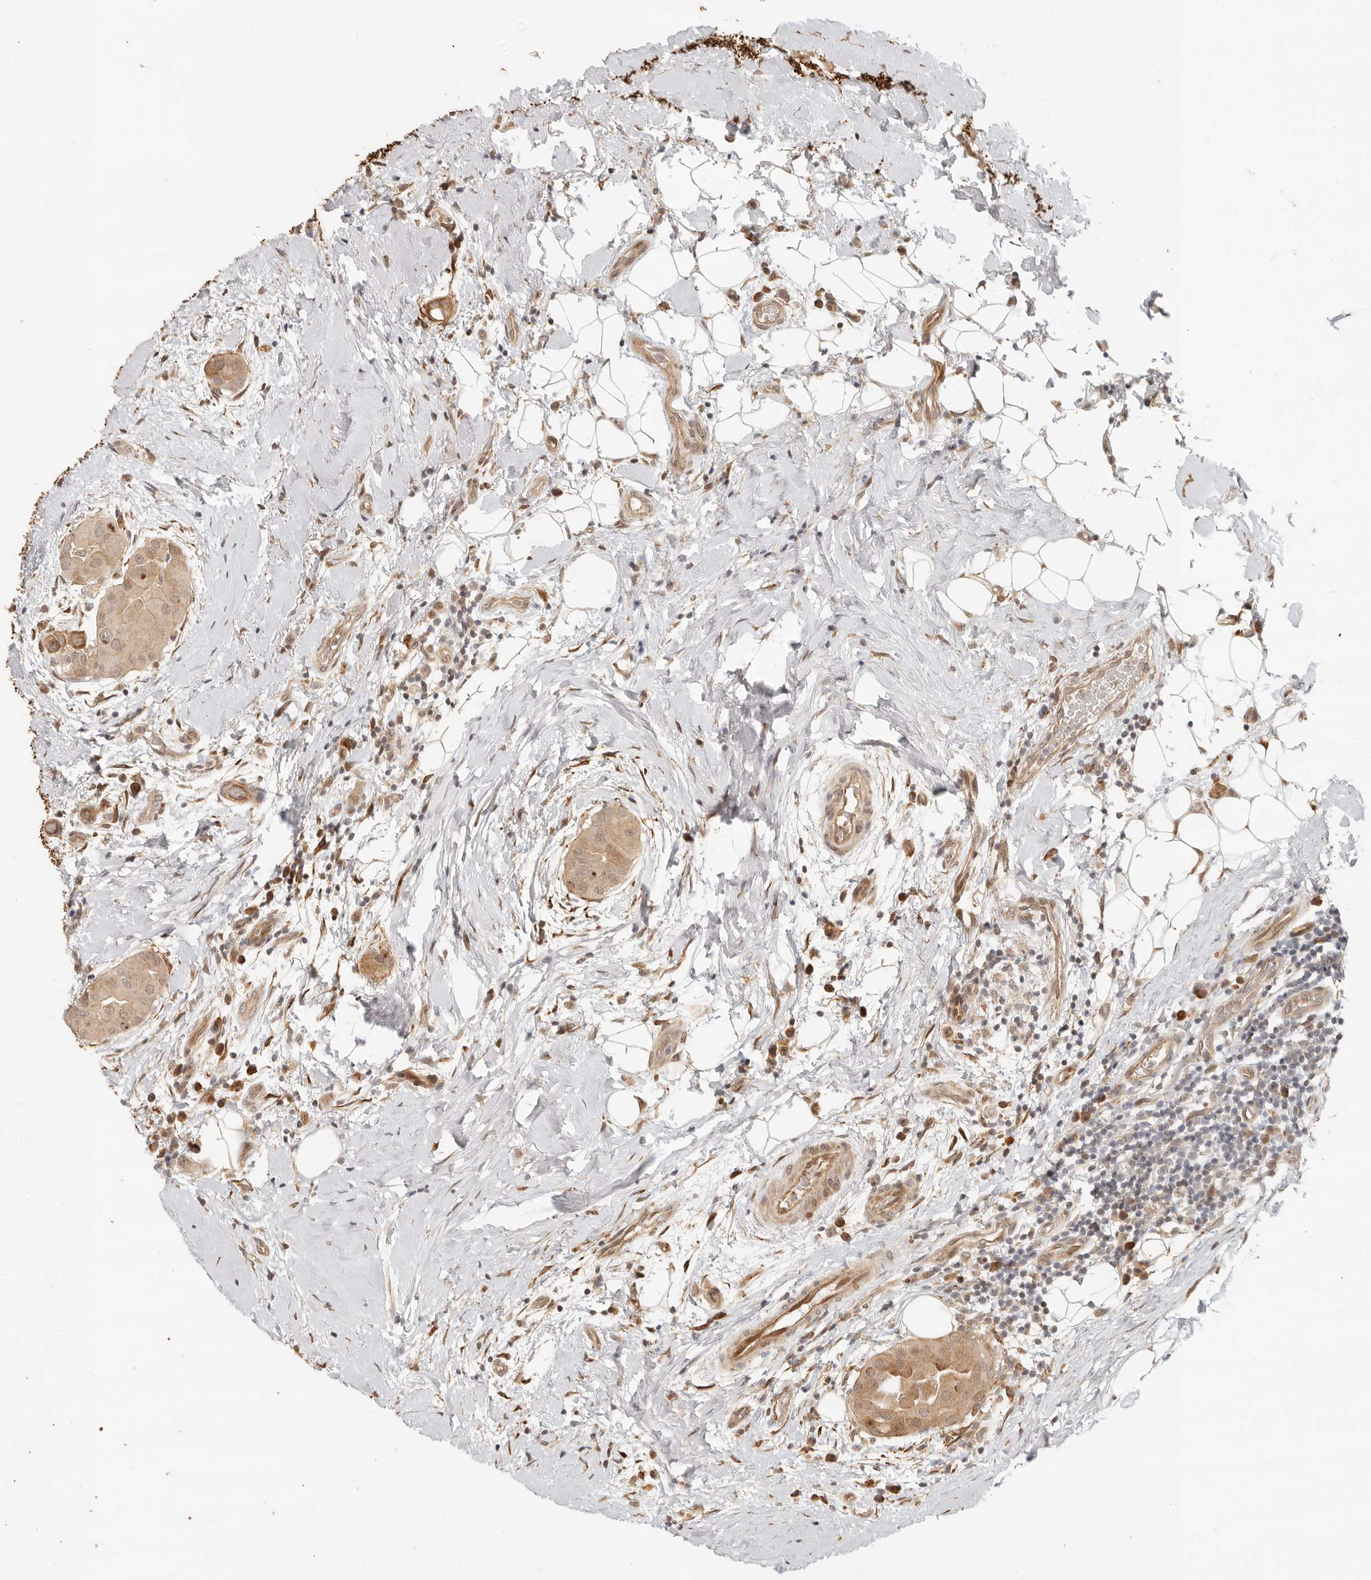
{"staining": {"intensity": "moderate", "quantity": ">75%", "location": "cytoplasmic/membranous,nuclear"}, "tissue": "thyroid cancer", "cell_type": "Tumor cells", "image_type": "cancer", "snomed": [{"axis": "morphology", "description": "Papillary adenocarcinoma, NOS"}, {"axis": "topography", "description": "Thyroid gland"}], "caption": "A micrograph of human thyroid papillary adenocarcinoma stained for a protein displays moderate cytoplasmic/membranous and nuclear brown staining in tumor cells.", "gene": "TUFT1", "patient": {"sex": "male", "age": 33}}